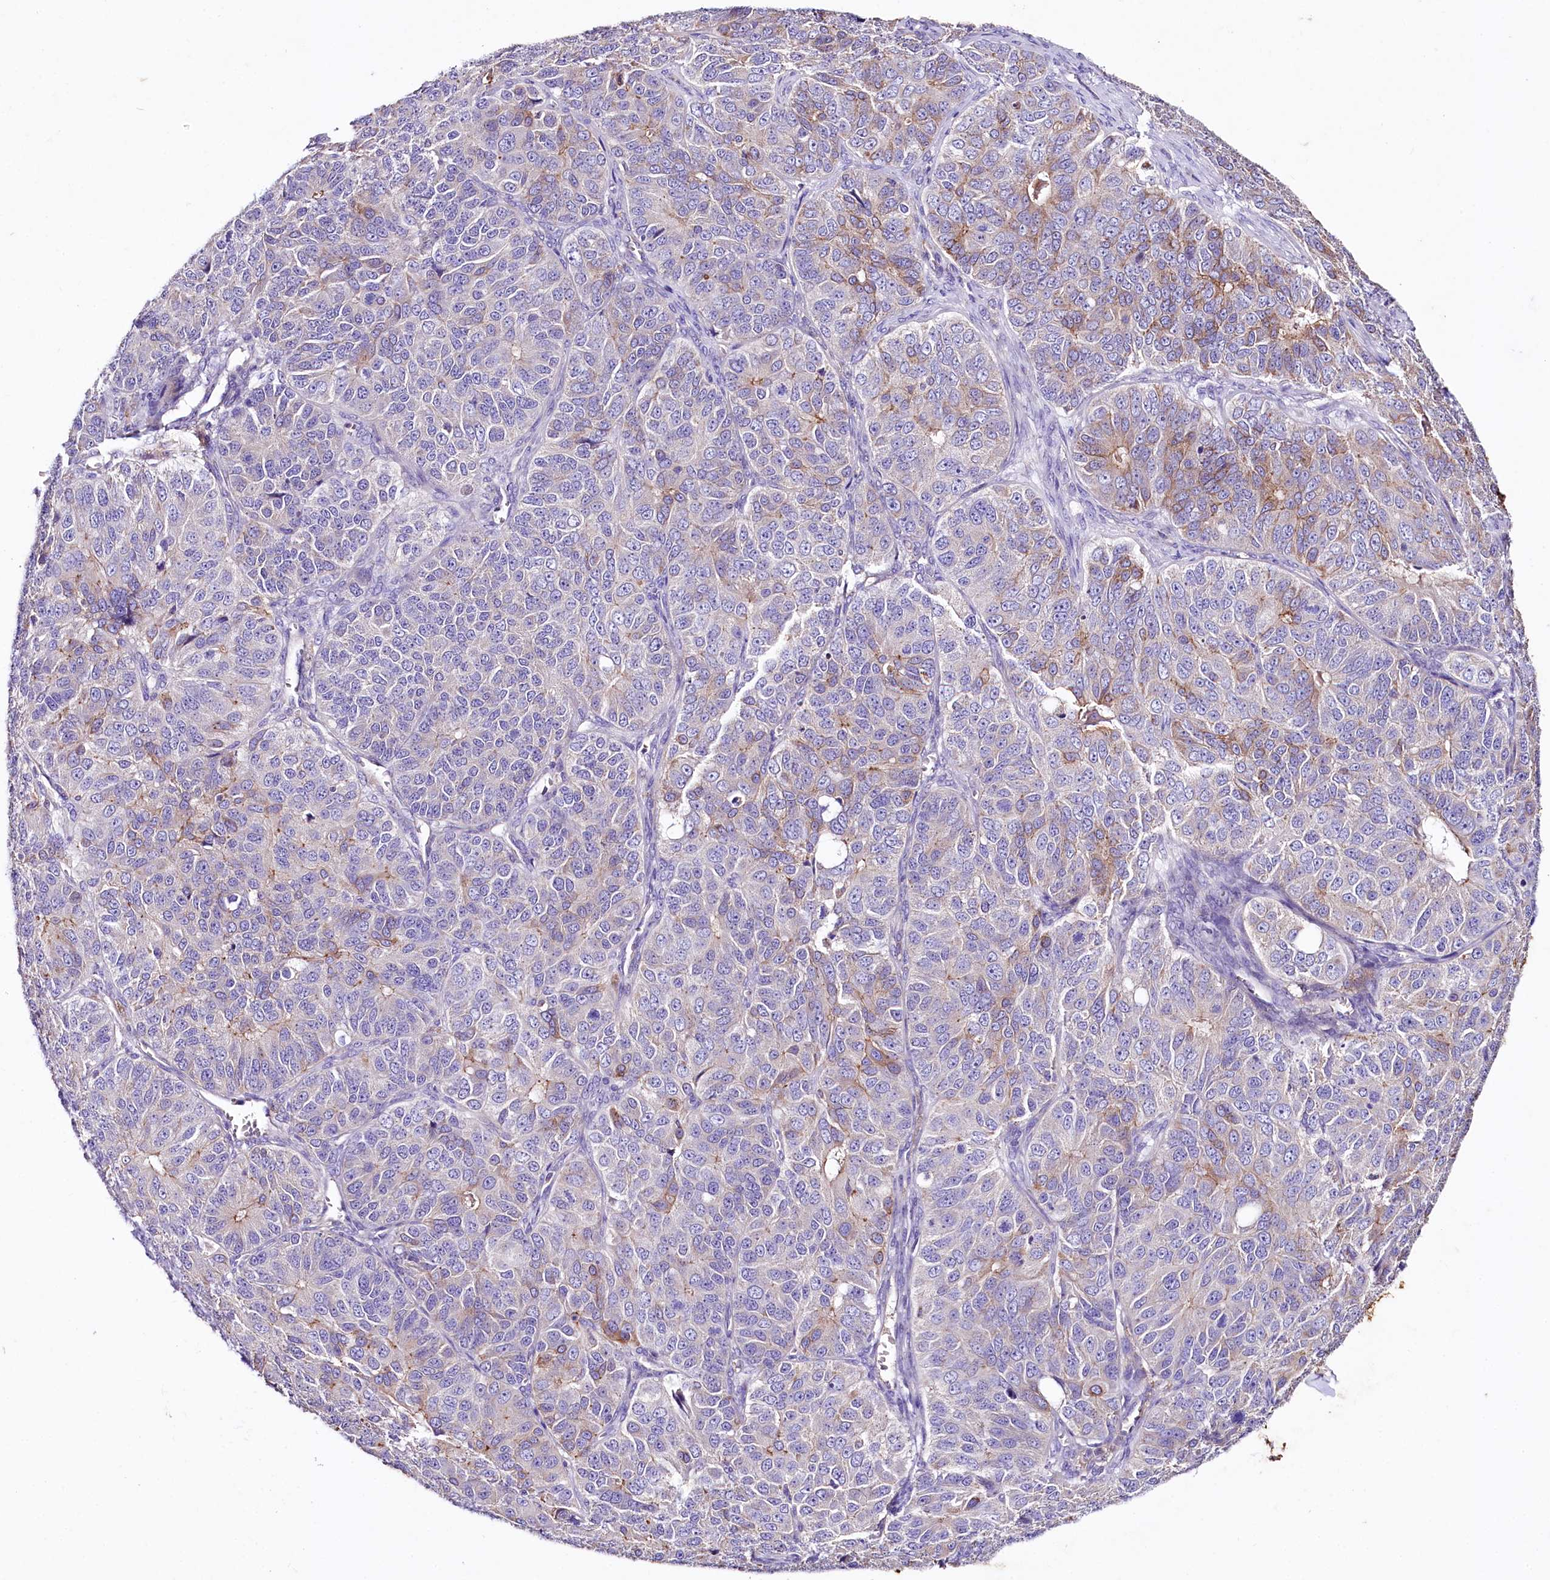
{"staining": {"intensity": "moderate", "quantity": "<25%", "location": "cytoplasmic/membranous"}, "tissue": "ovarian cancer", "cell_type": "Tumor cells", "image_type": "cancer", "snomed": [{"axis": "morphology", "description": "Carcinoma, endometroid"}, {"axis": "topography", "description": "Ovary"}], "caption": "A histopathology image of human ovarian cancer (endometroid carcinoma) stained for a protein displays moderate cytoplasmic/membranous brown staining in tumor cells.", "gene": "SACM1L", "patient": {"sex": "female", "age": 51}}